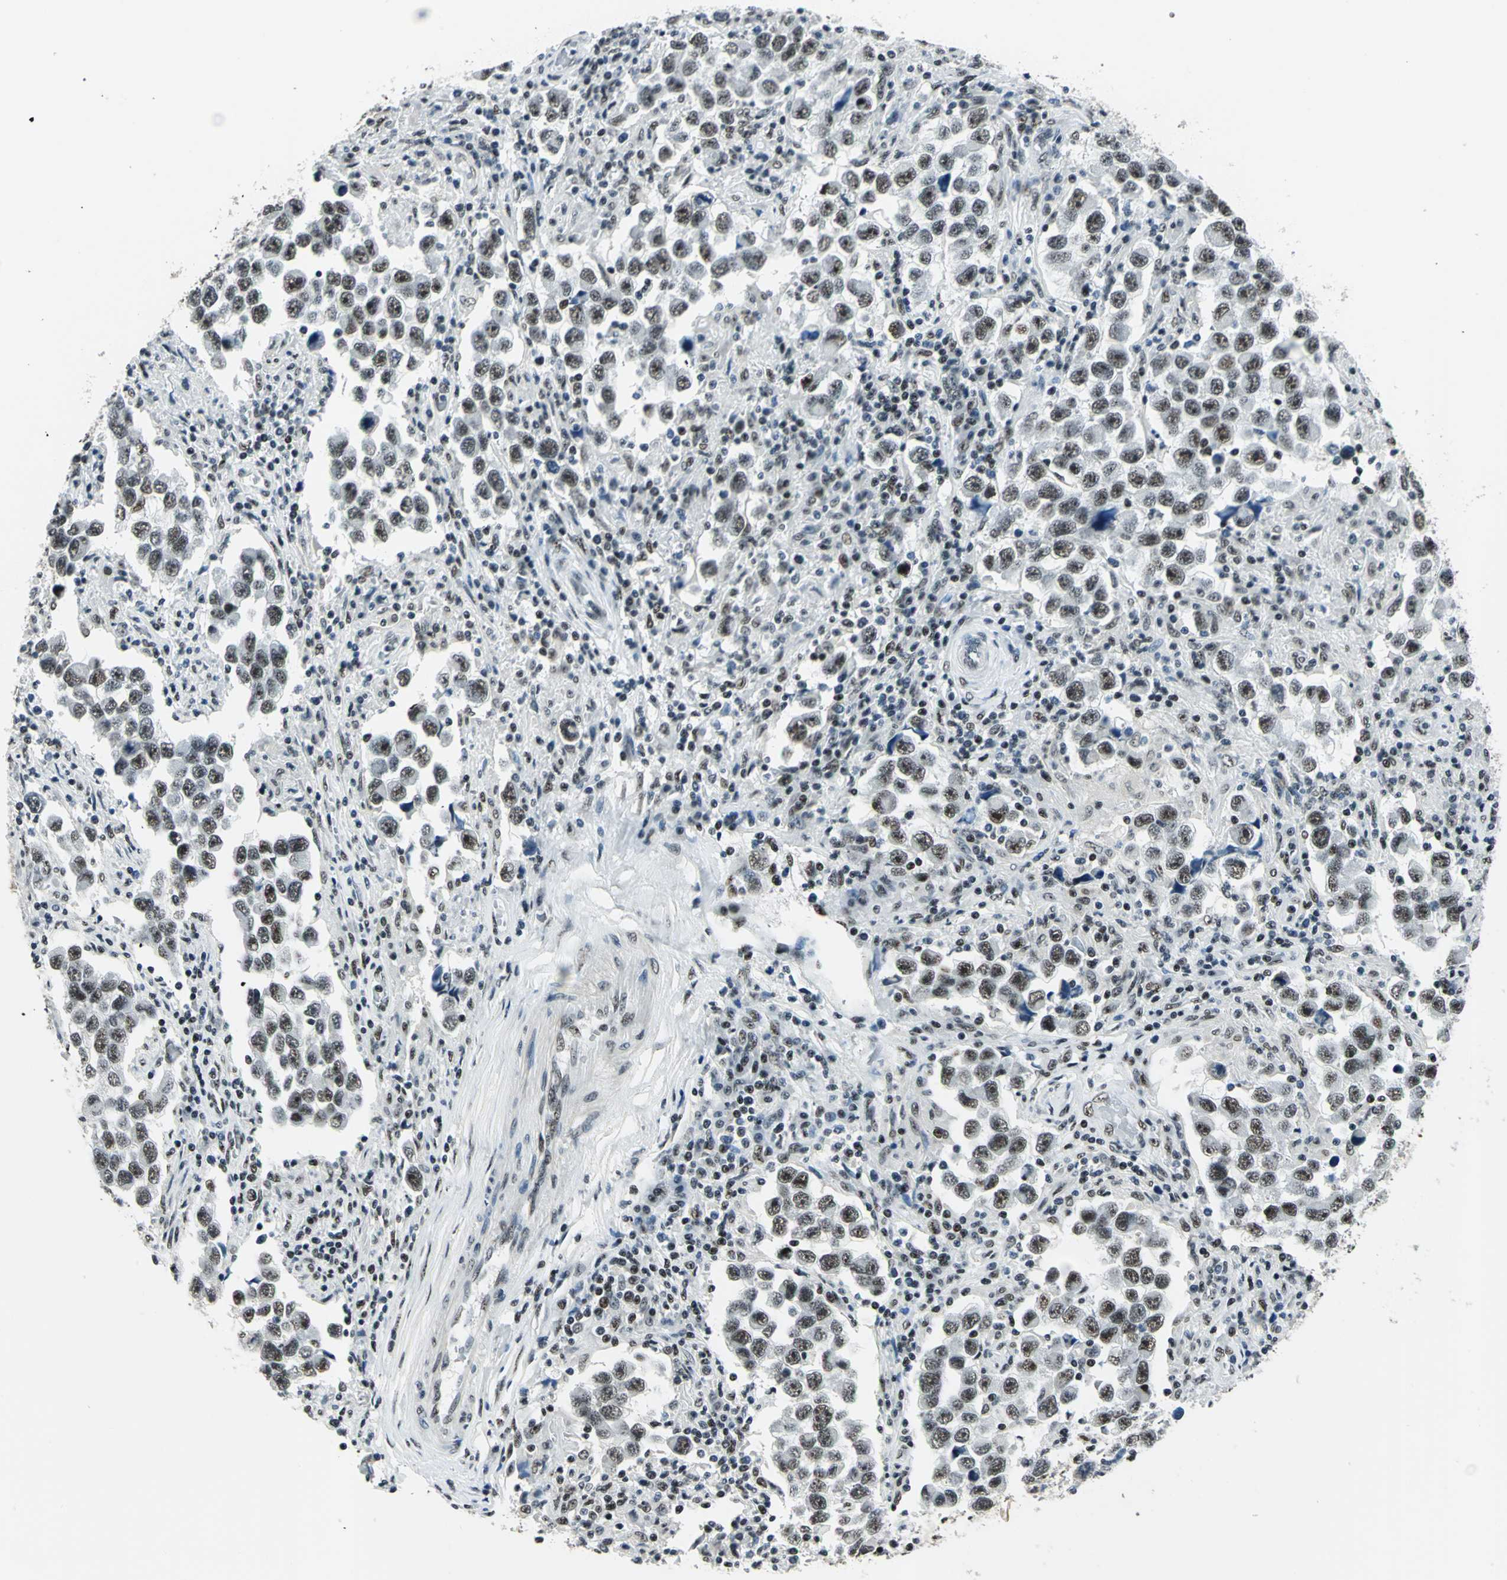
{"staining": {"intensity": "strong", "quantity": ">75%", "location": "nuclear"}, "tissue": "testis cancer", "cell_type": "Tumor cells", "image_type": "cancer", "snomed": [{"axis": "morphology", "description": "Carcinoma, Embryonal, NOS"}, {"axis": "topography", "description": "Testis"}], "caption": "Protein expression analysis of testis embryonal carcinoma shows strong nuclear staining in approximately >75% of tumor cells.", "gene": "KAT6B", "patient": {"sex": "male", "age": 21}}